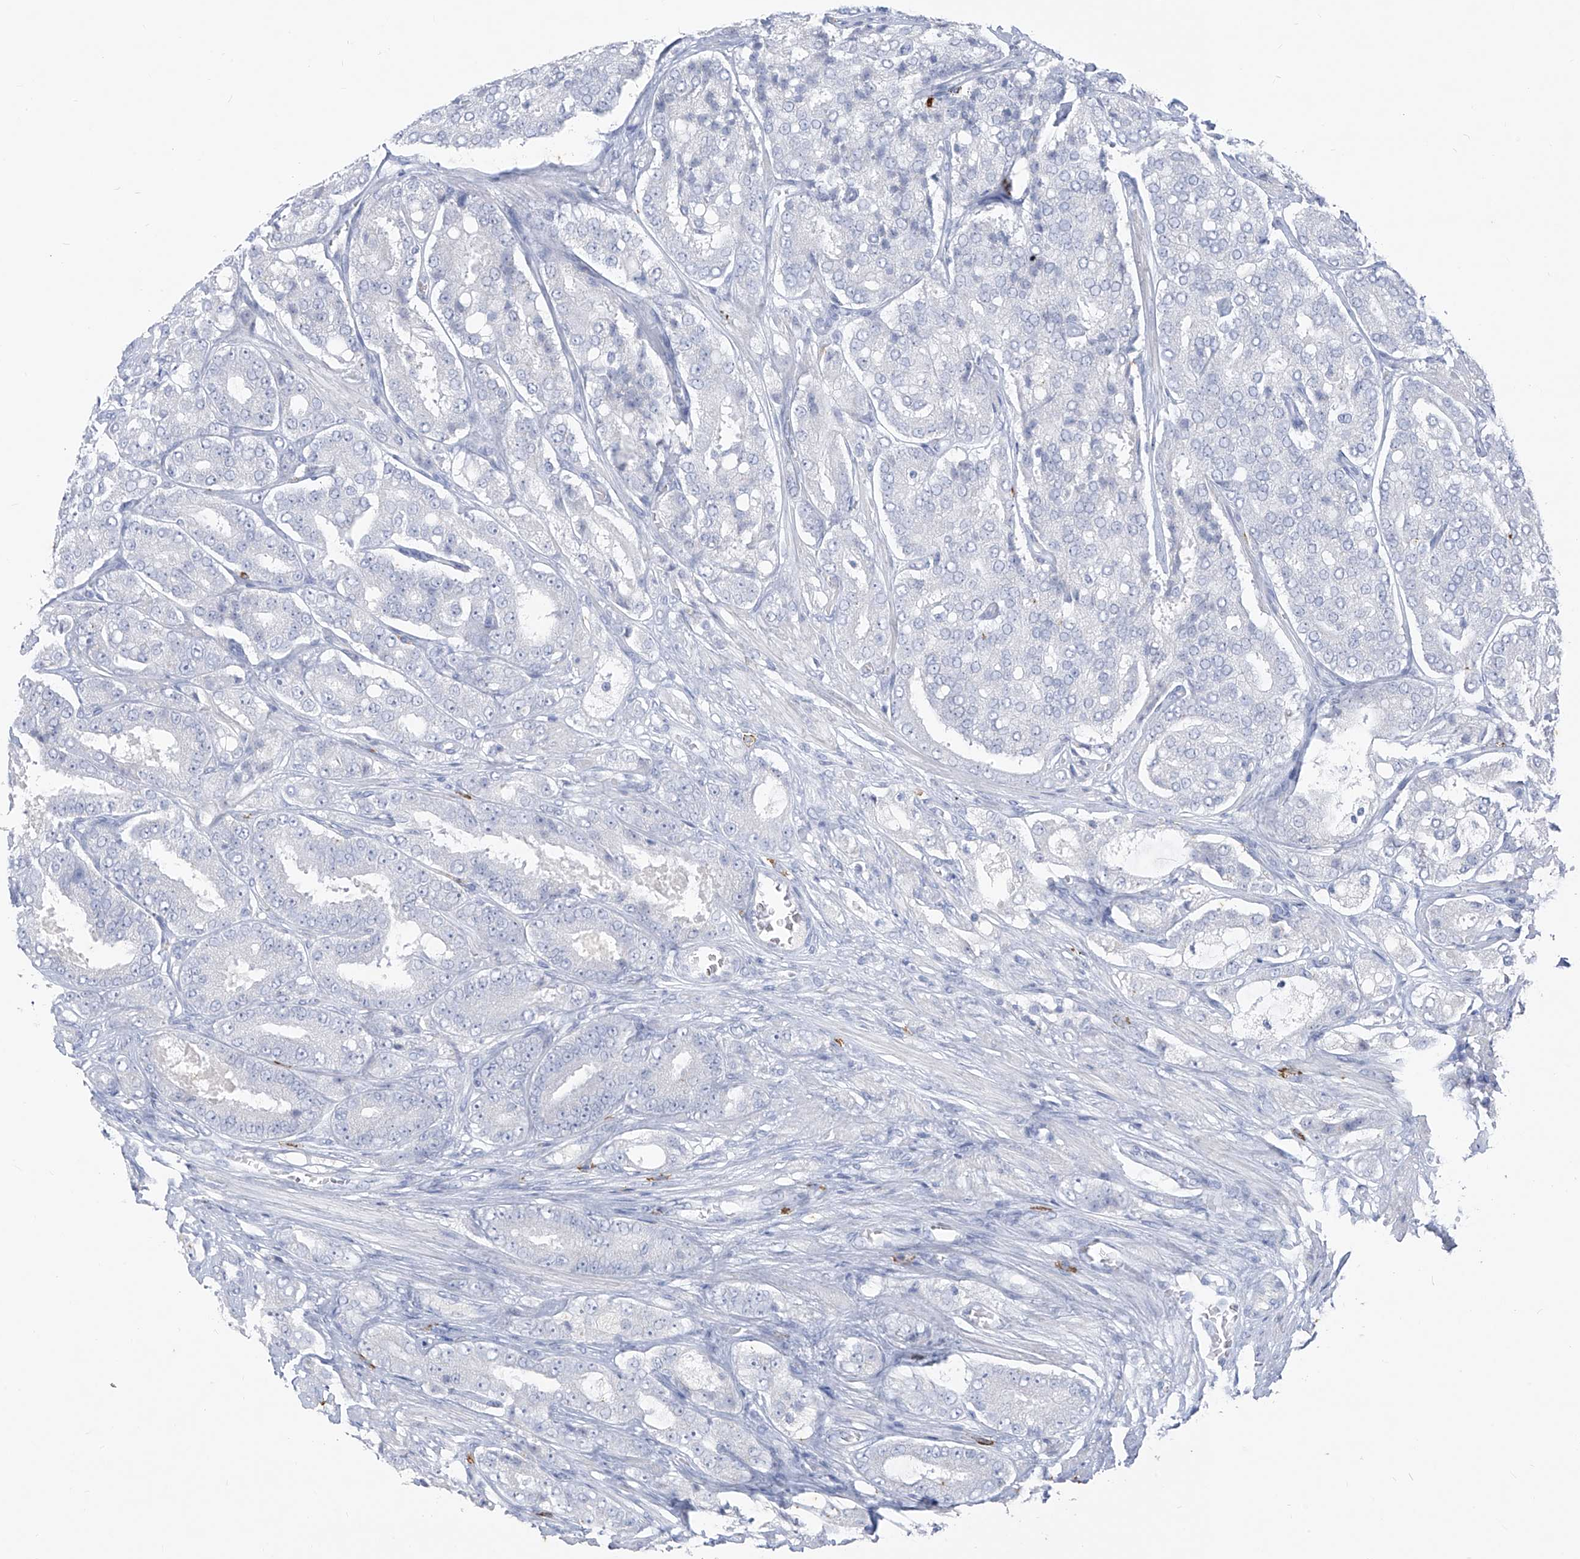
{"staining": {"intensity": "negative", "quantity": "none", "location": "none"}, "tissue": "prostate cancer", "cell_type": "Tumor cells", "image_type": "cancer", "snomed": [{"axis": "morphology", "description": "Adenocarcinoma, High grade"}, {"axis": "topography", "description": "Prostate"}], "caption": "Immunohistochemical staining of human prostate adenocarcinoma (high-grade) displays no significant positivity in tumor cells.", "gene": "CX3CR1", "patient": {"sex": "male", "age": 65}}